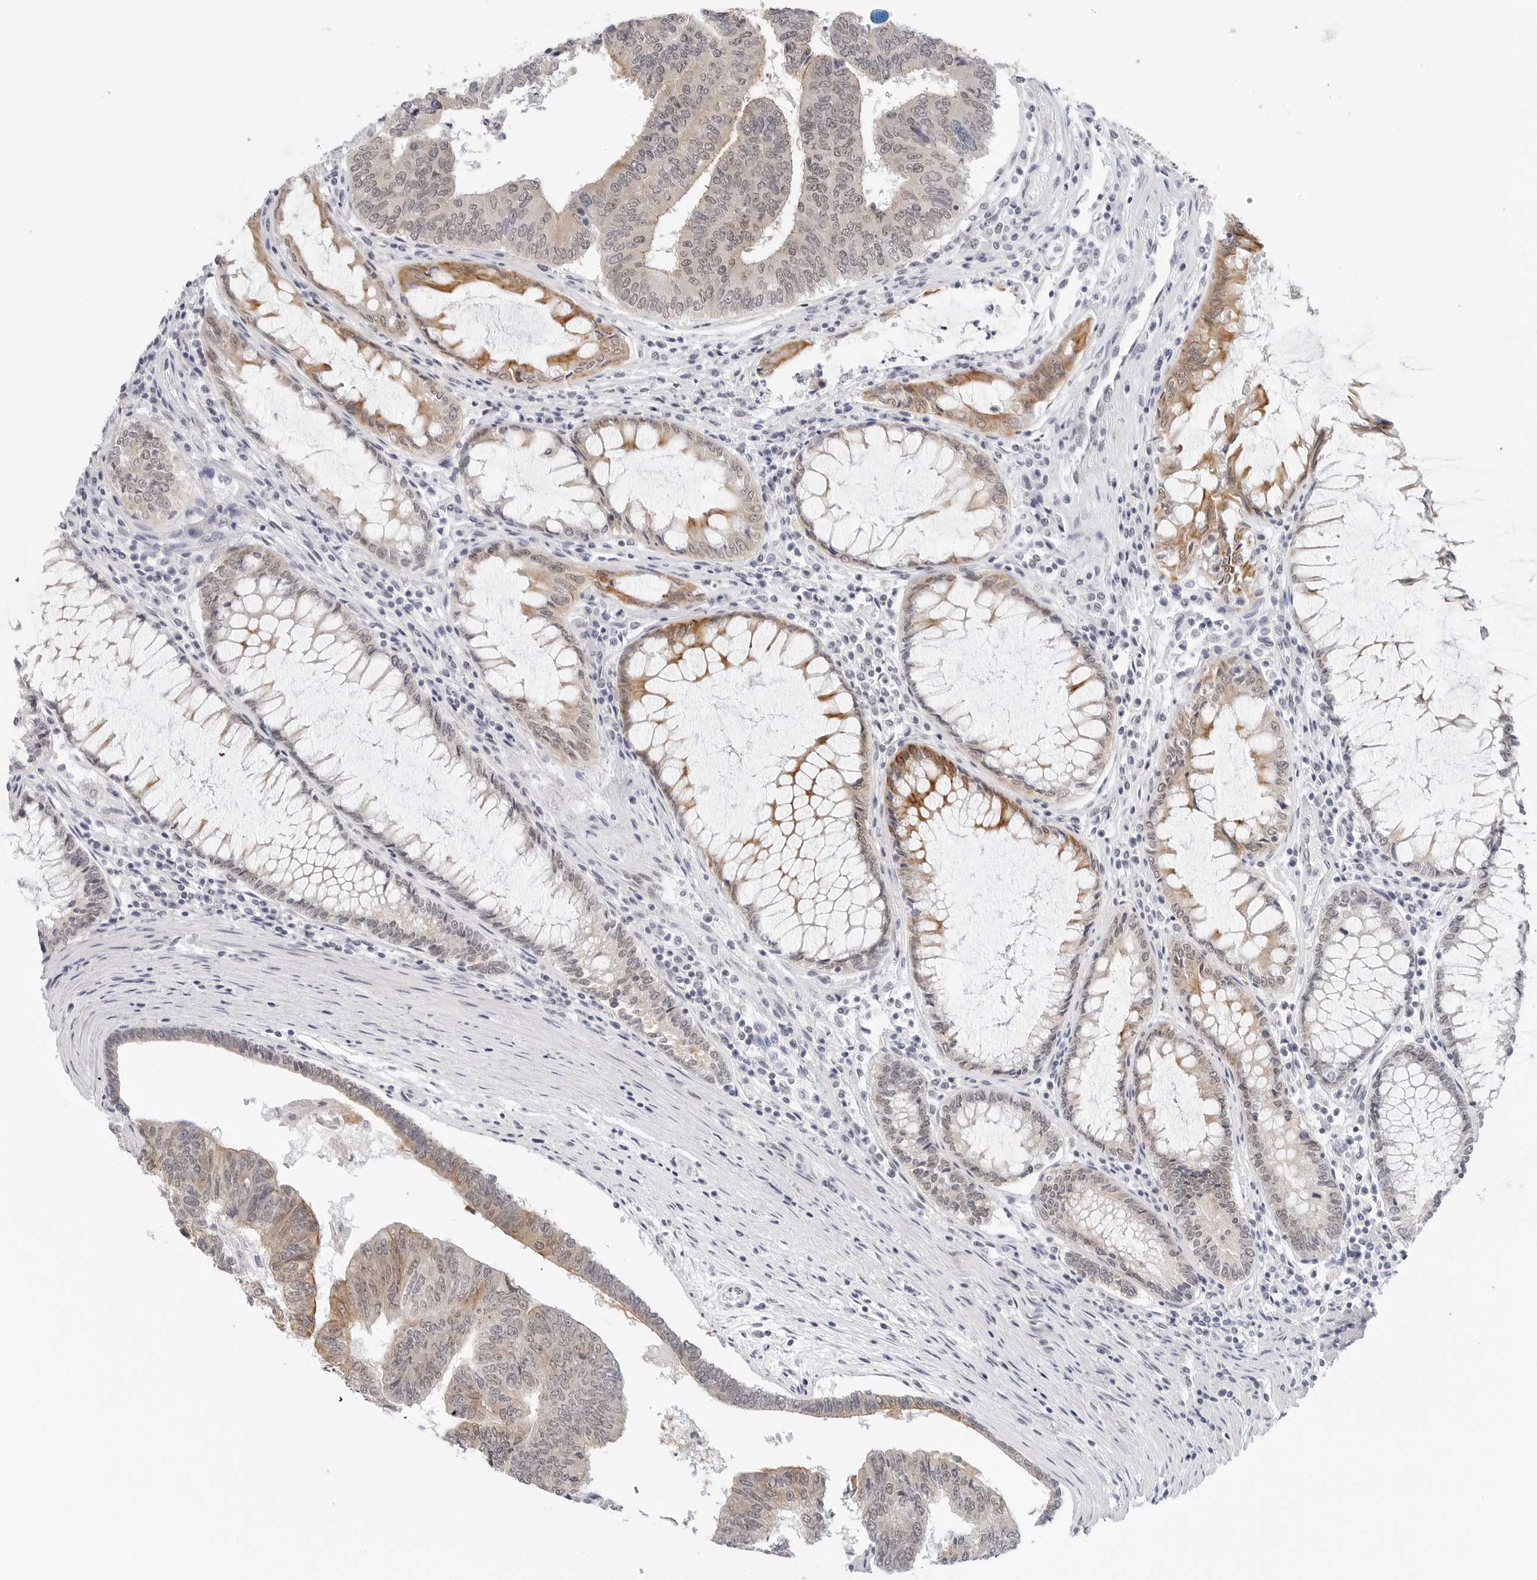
{"staining": {"intensity": "moderate", "quantity": ">75%", "location": "cytoplasmic/membranous,nuclear"}, "tissue": "colorectal cancer", "cell_type": "Tumor cells", "image_type": "cancer", "snomed": [{"axis": "morphology", "description": "Adenocarcinoma, NOS"}, {"axis": "topography", "description": "Colon"}], "caption": "A medium amount of moderate cytoplasmic/membranous and nuclear staining is identified in approximately >75% of tumor cells in adenocarcinoma (colorectal) tissue. The staining is performed using DAB (3,3'-diaminobenzidine) brown chromogen to label protein expression. The nuclei are counter-stained blue using hematoxylin.", "gene": "TSEN2", "patient": {"sex": "female", "age": 67}}